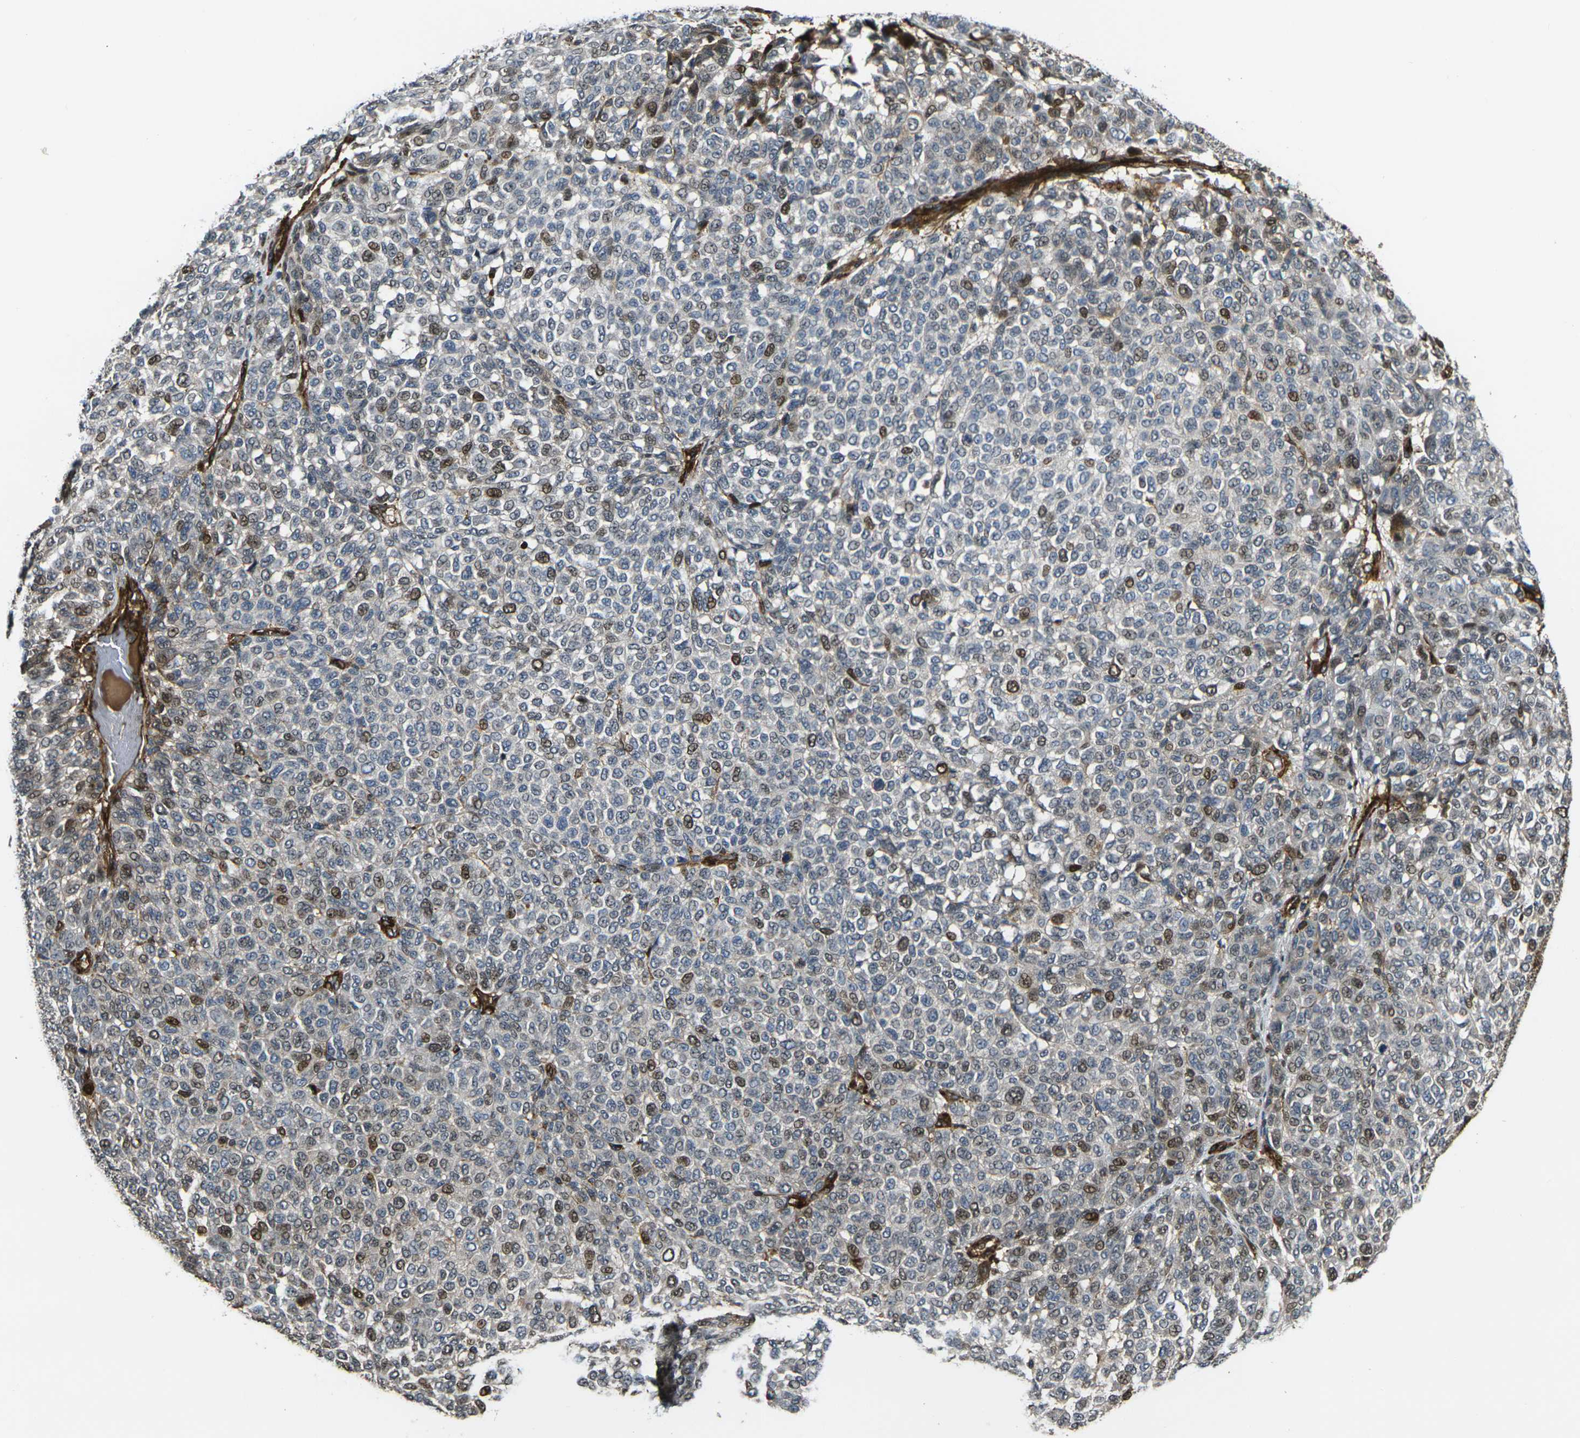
{"staining": {"intensity": "moderate", "quantity": "25%-75%", "location": "nuclear"}, "tissue": "melanoma", "cell_type": "Tumor cells", "image_type": "cancer", "snomed": [{"axis": "morphology", "description": "Malignant melanoma, NOS"}, {"axis": "topography", "description": "Skin"}], "caption": "Human melanoma stained with a brown dye displays moderate nuclear positive positivity in approximately 25%-75% of tumor cells.", "gene": "ECE1", "patient": {"sex": "male", "age": 59}}